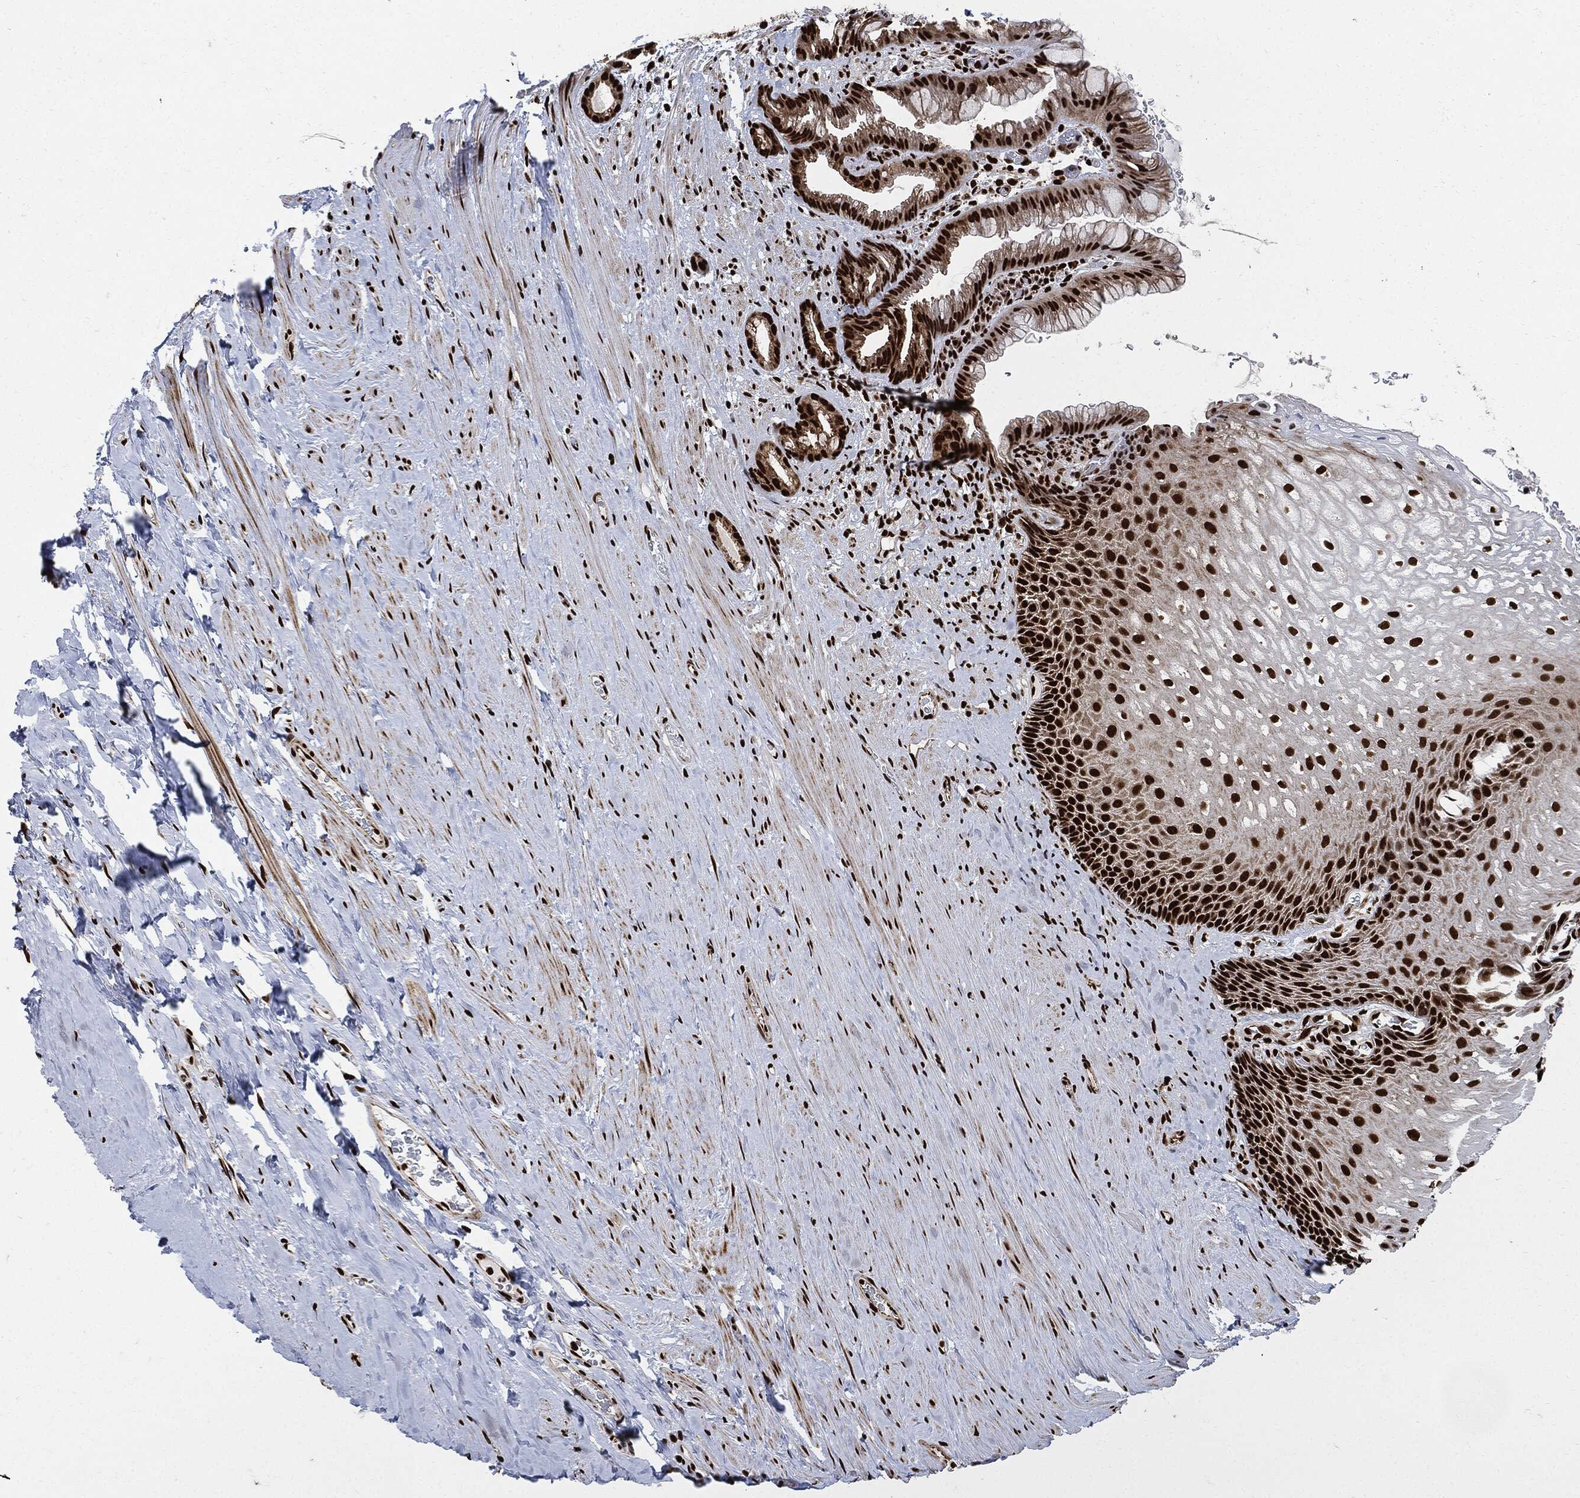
{"staining": {"intensity": "strong", "quantity": ">75%", "location": "nuclear"}, "tissue": "esophagus", "cell_type": "Squamous epithelial cells", "image_type": "normal", "snomed": [{"axis": "morphology", "description": "Normal tissue, NOS"}, {"axis": "topography", "description": "Esophagus"}], "caption": "A high amount of strong nuclear staining is appreciated in approximately >75% of squamous epithelial cells in normal esophagus. (DAB IHC with brightfield microscopy, high magnification).", "gene": "RECQL", "patient": {"sex": "male", "age": 64}}